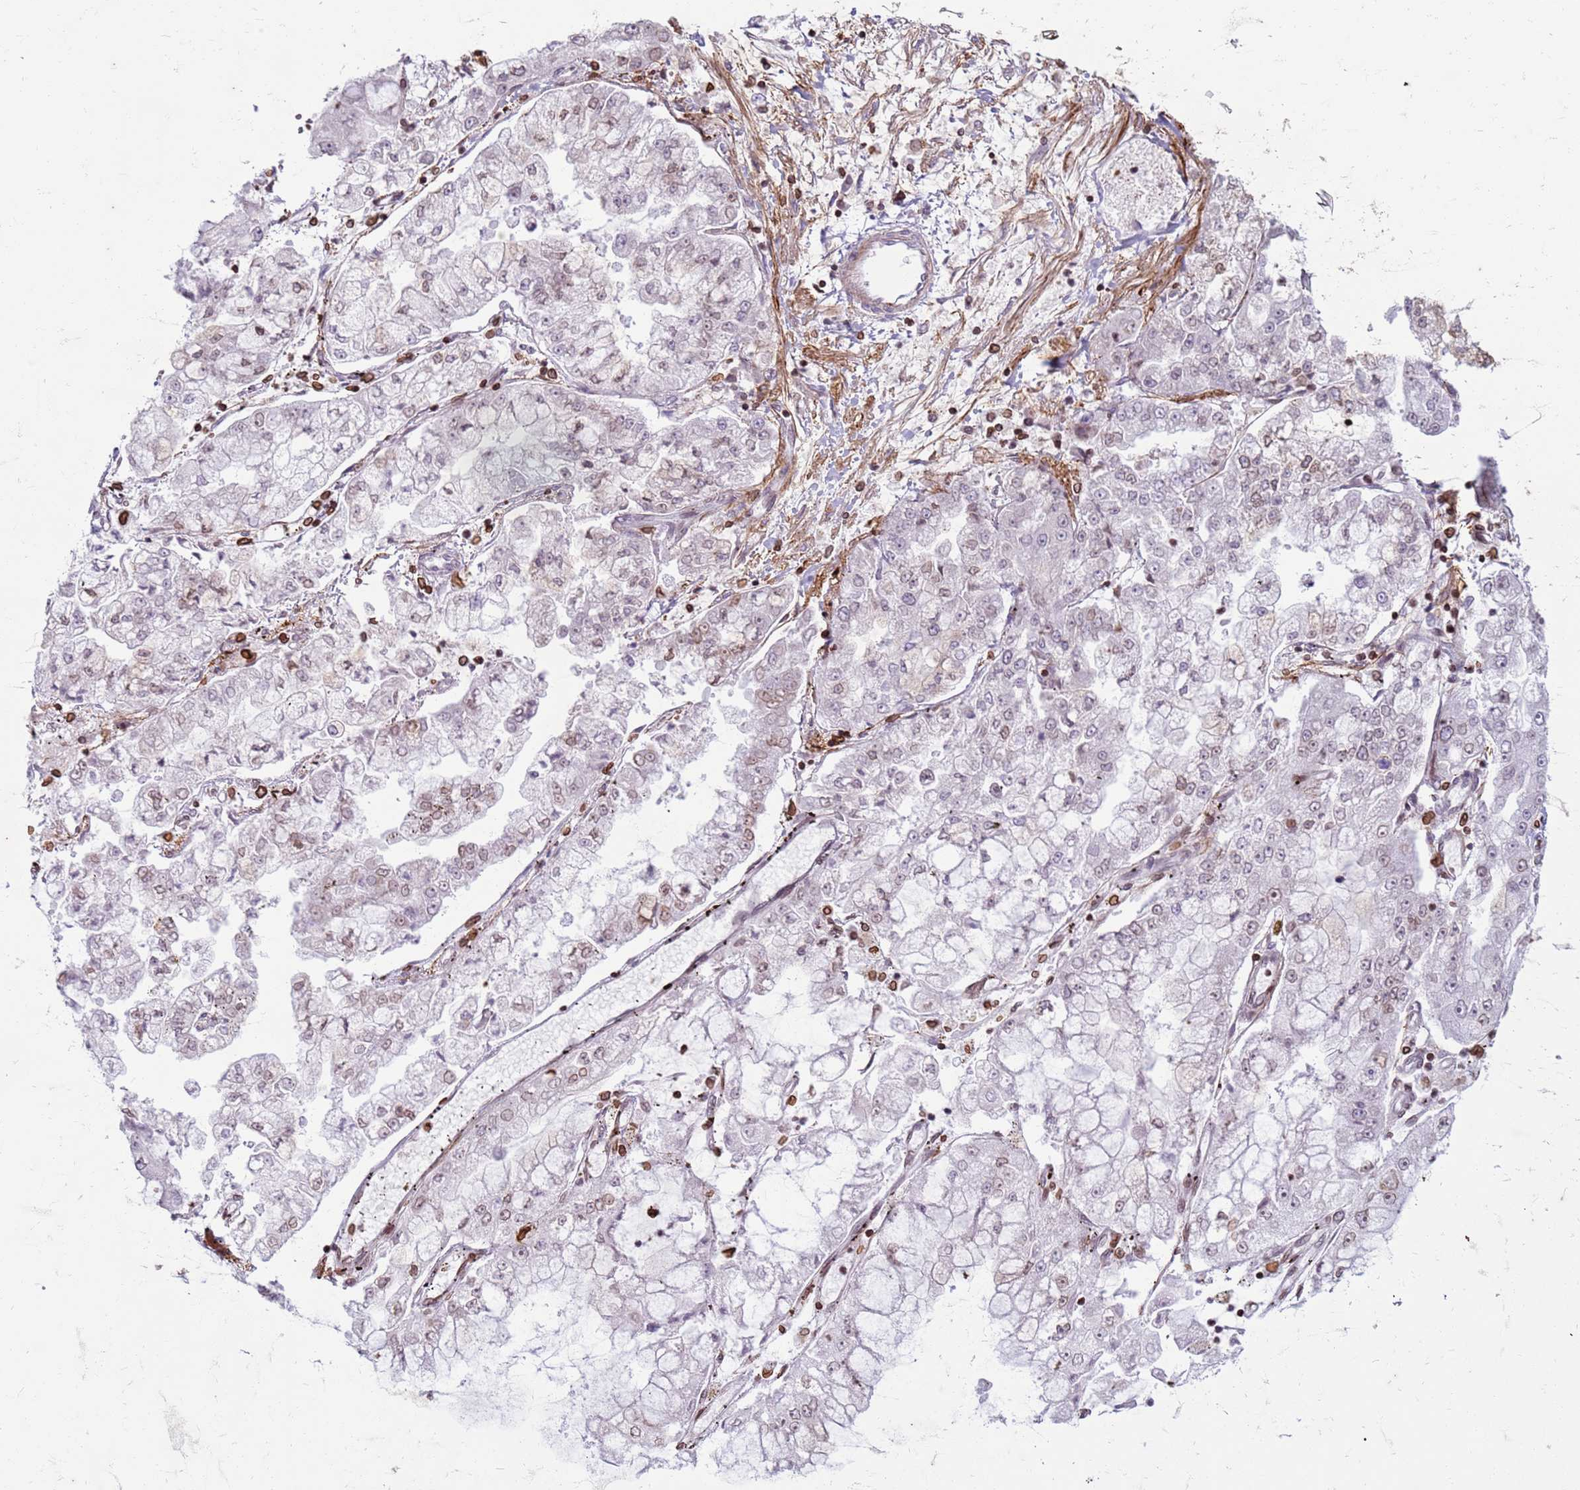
{"staining": {"intensity": "weak", "quantity": "<25%", "location": "cytoplasmic/membranous,nuclear"}, "tissue": "stomach cancer", "cell_type": "Tumor cells", "image_type": "cancer", "snomed": [{"axis": "morphology", "description": "Adenocarcinoma, NOS"}, {"axis": "topography", "description": "Stomach"}], "caption": "Tumor cells show no significant positivity in adenocarcinoma (stomach). The staining is performed using DAB brown chromogen with nuclei counter-stained in using hematoxylin.", "gene": "METTL25B", "patient": {"sex": "male", "age": 76}}